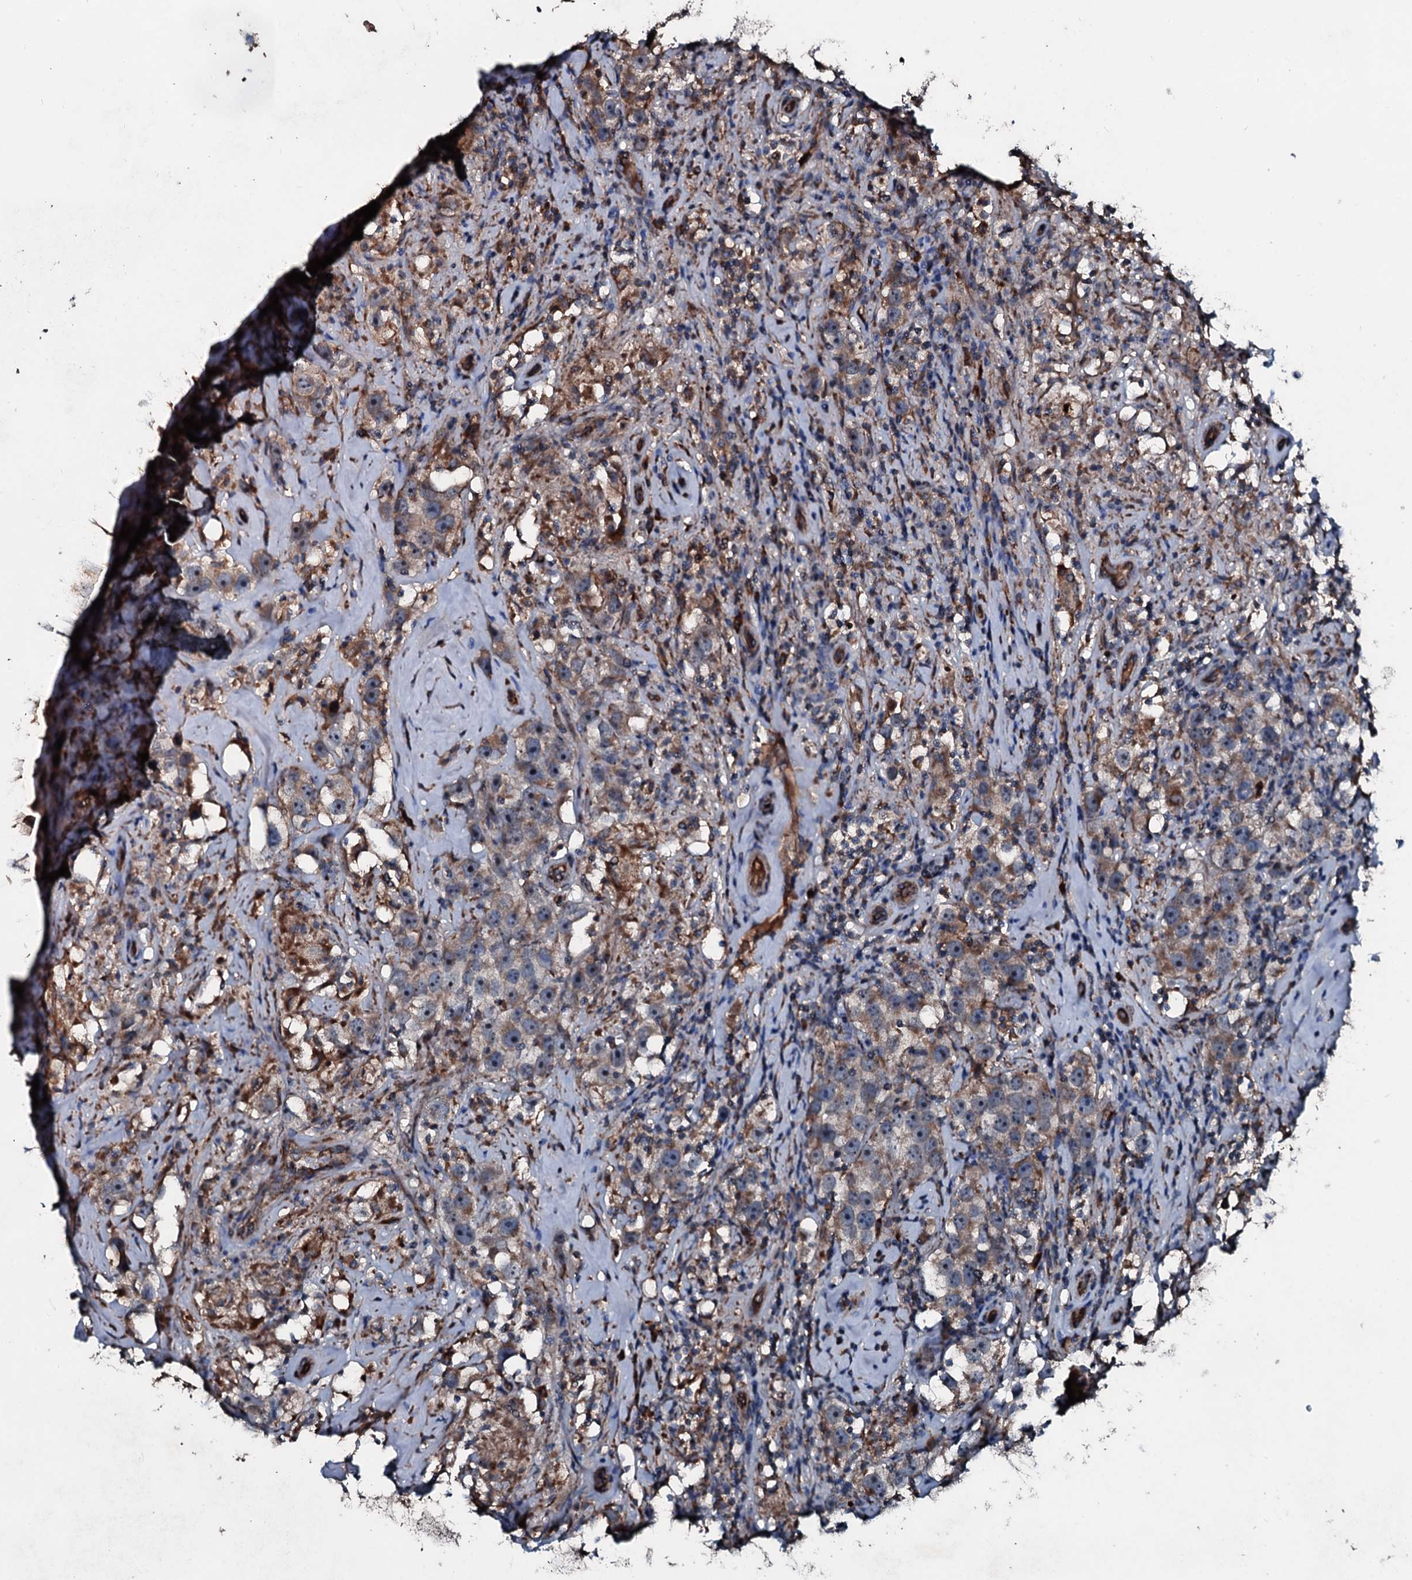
{"staining": {"intensity": "weak", "quantity": "25%-75%", "location": "cytoplasmic/membranous"}, "tissue": "testis cancer", "cell_type": "Tumor cells", "image_type": "cancer", "snomed": [{"axis": "morphology", "description": "Seminoma, NOS"}, {"axis": "topography", "description": "Testis"}], "caption": "Tumor cells display weak cytoplasmic/membranous positivity in approximately 25%-75% of cells in seminoma (testis).", "gene": "ACSS3", "patient": {"sex": "male", "age": 49}}